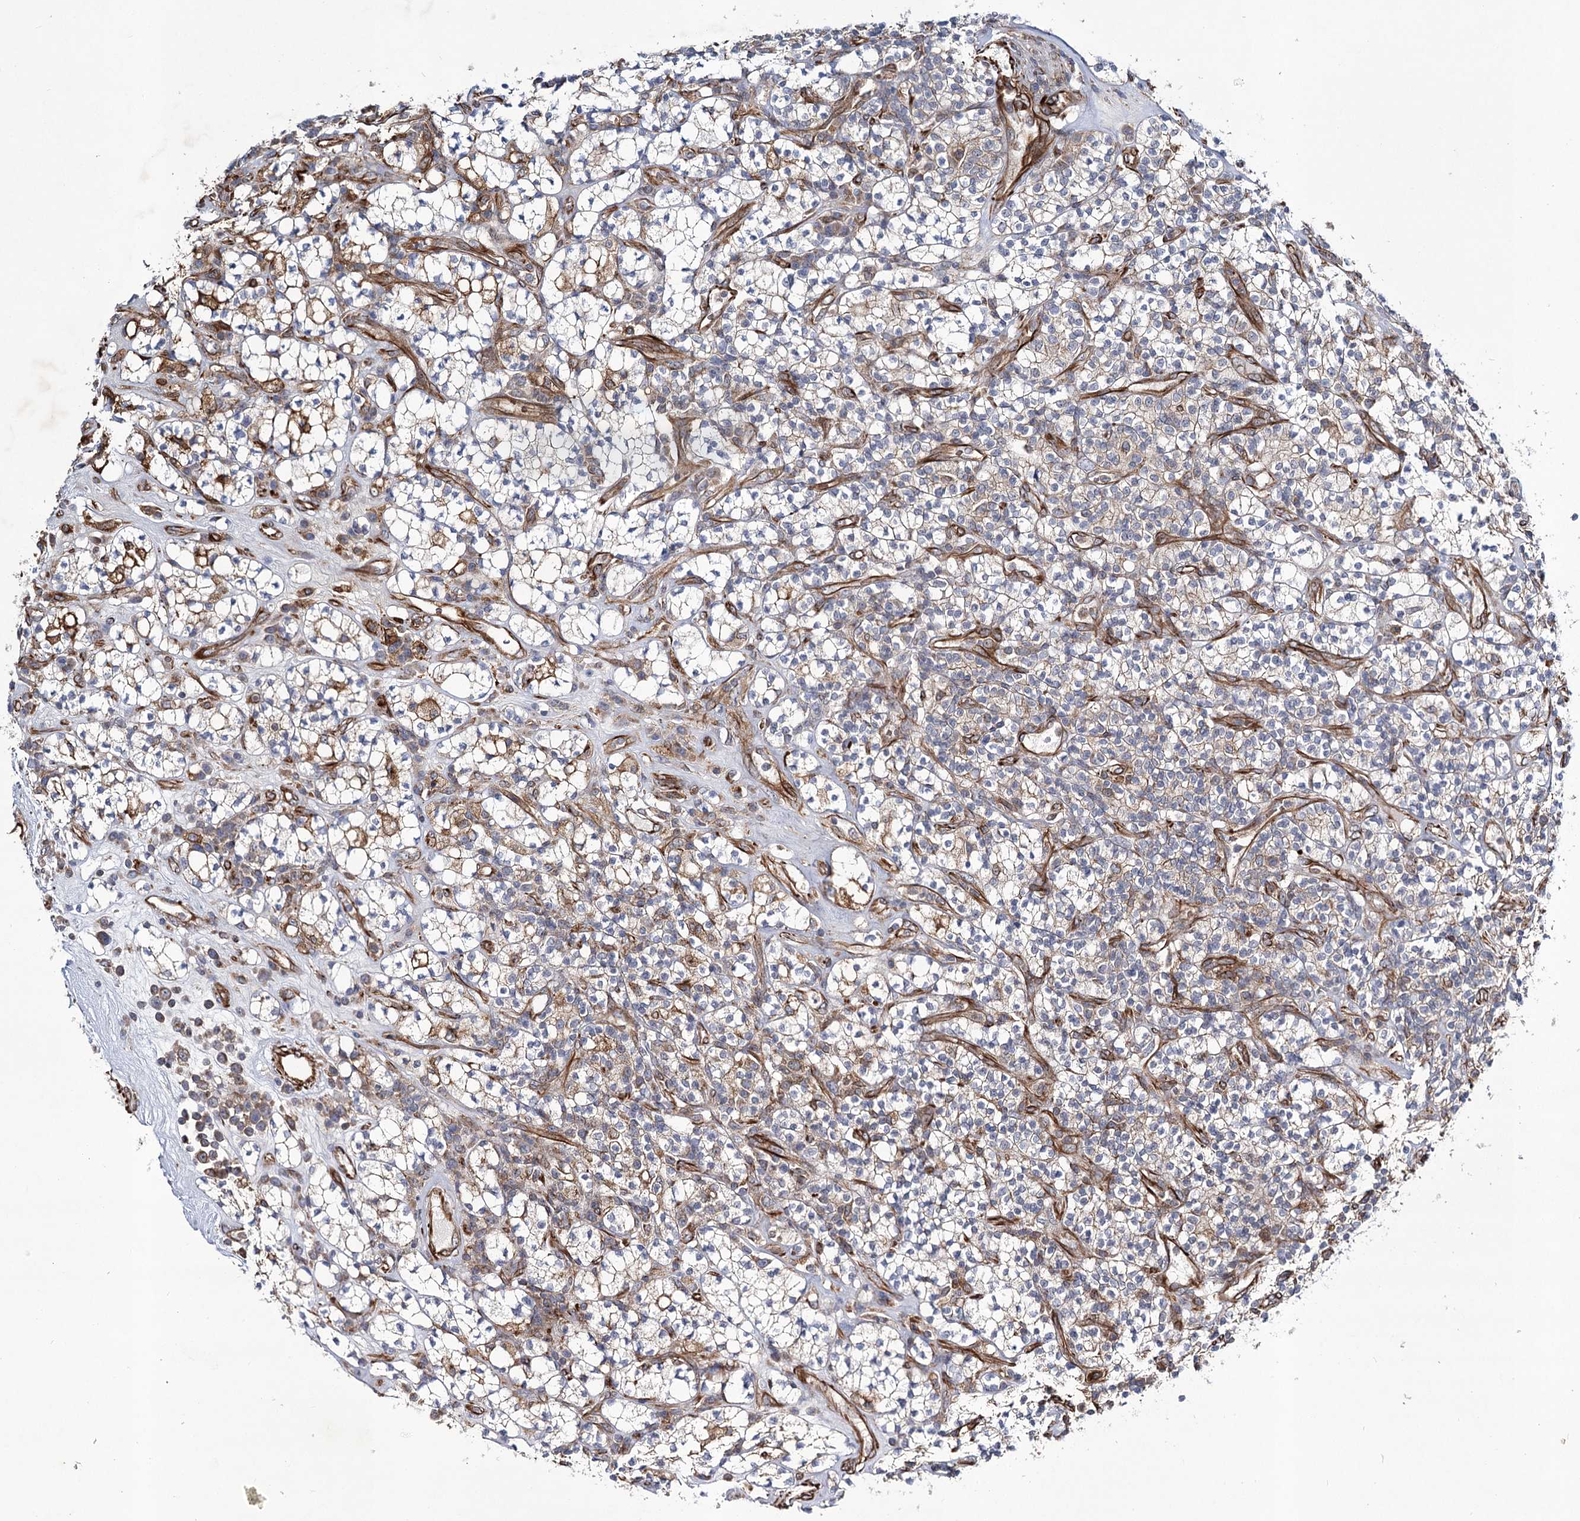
{"staining": {"intensity": "weak", "quantity": "<25%", "location": "cytoplasmic/membranous"}, "tissue": "renal cancer", "cell_type": "Tumor cells", "image_type": "cancer", "snomed": [{"axis": "morphology", "description": "Adenocarcinoma, NOS"}, {"axis": "topography", "description": "Kidney"}], "caption": "Immunohistochemical staining of human renal cancer displays no significant positivity in tumor cells.", "gene": "DPEP2", "patient": {"sex": "male", "age": 77}}